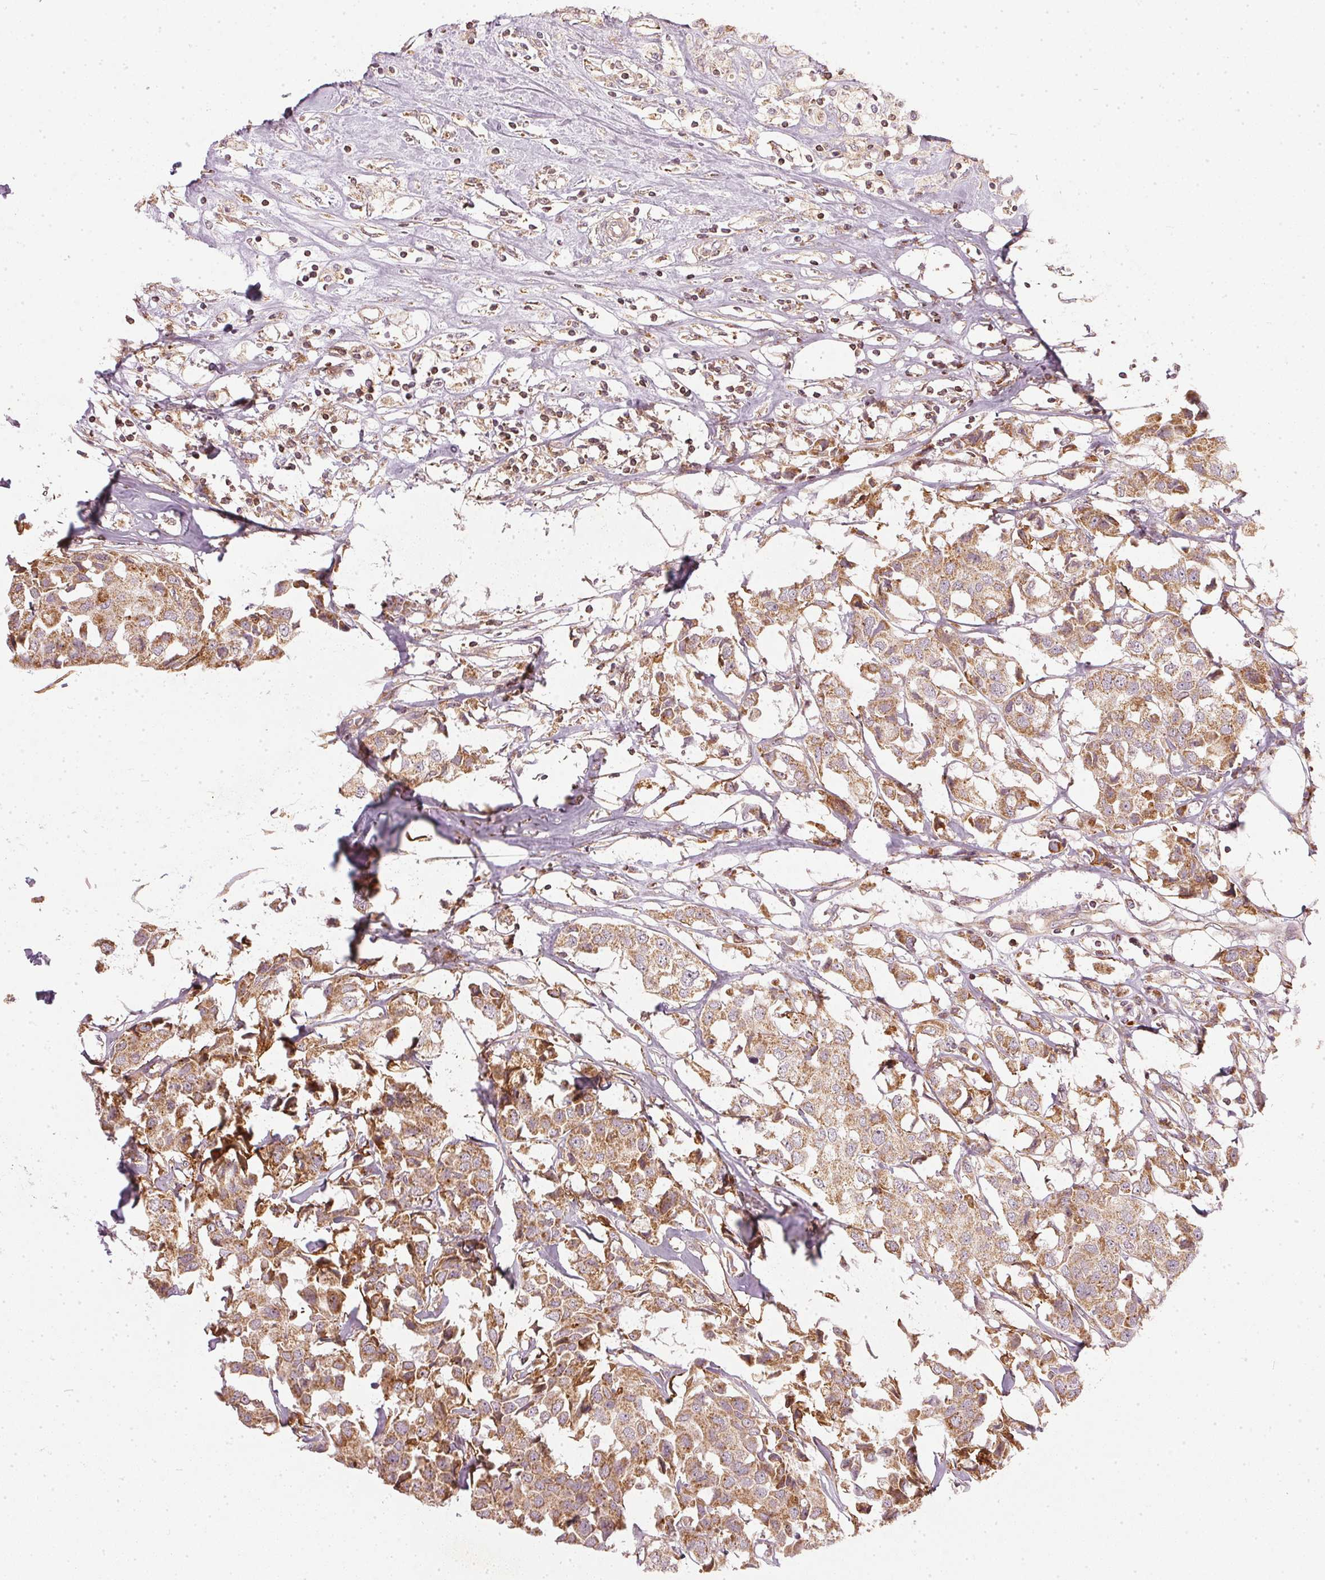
{"staining": {"intensity": "moderate", "quantity": ">75%", "location": "cytoplasmic/membranous"}, "tissue": "breast cancer", "cell_type": "Tumor cells", "image_type": "cancer", "snomed": [{"axis": "morphology", "description": "Duct carcinoma"}, {"axis": "topography", "description": "Breast"}], "caption": "Protein staining reveals moderate cytoplasmic/membranous positivity in approximately >75% of tumor cells in intraductal carcinoma (breast). The staining is performed using DAB brown chromogen to label protein expression. The nuclei are counter-stained blue using hematoxylin.", "gene": "NADK2", "patient": {"sex": "female", "age": 80}}